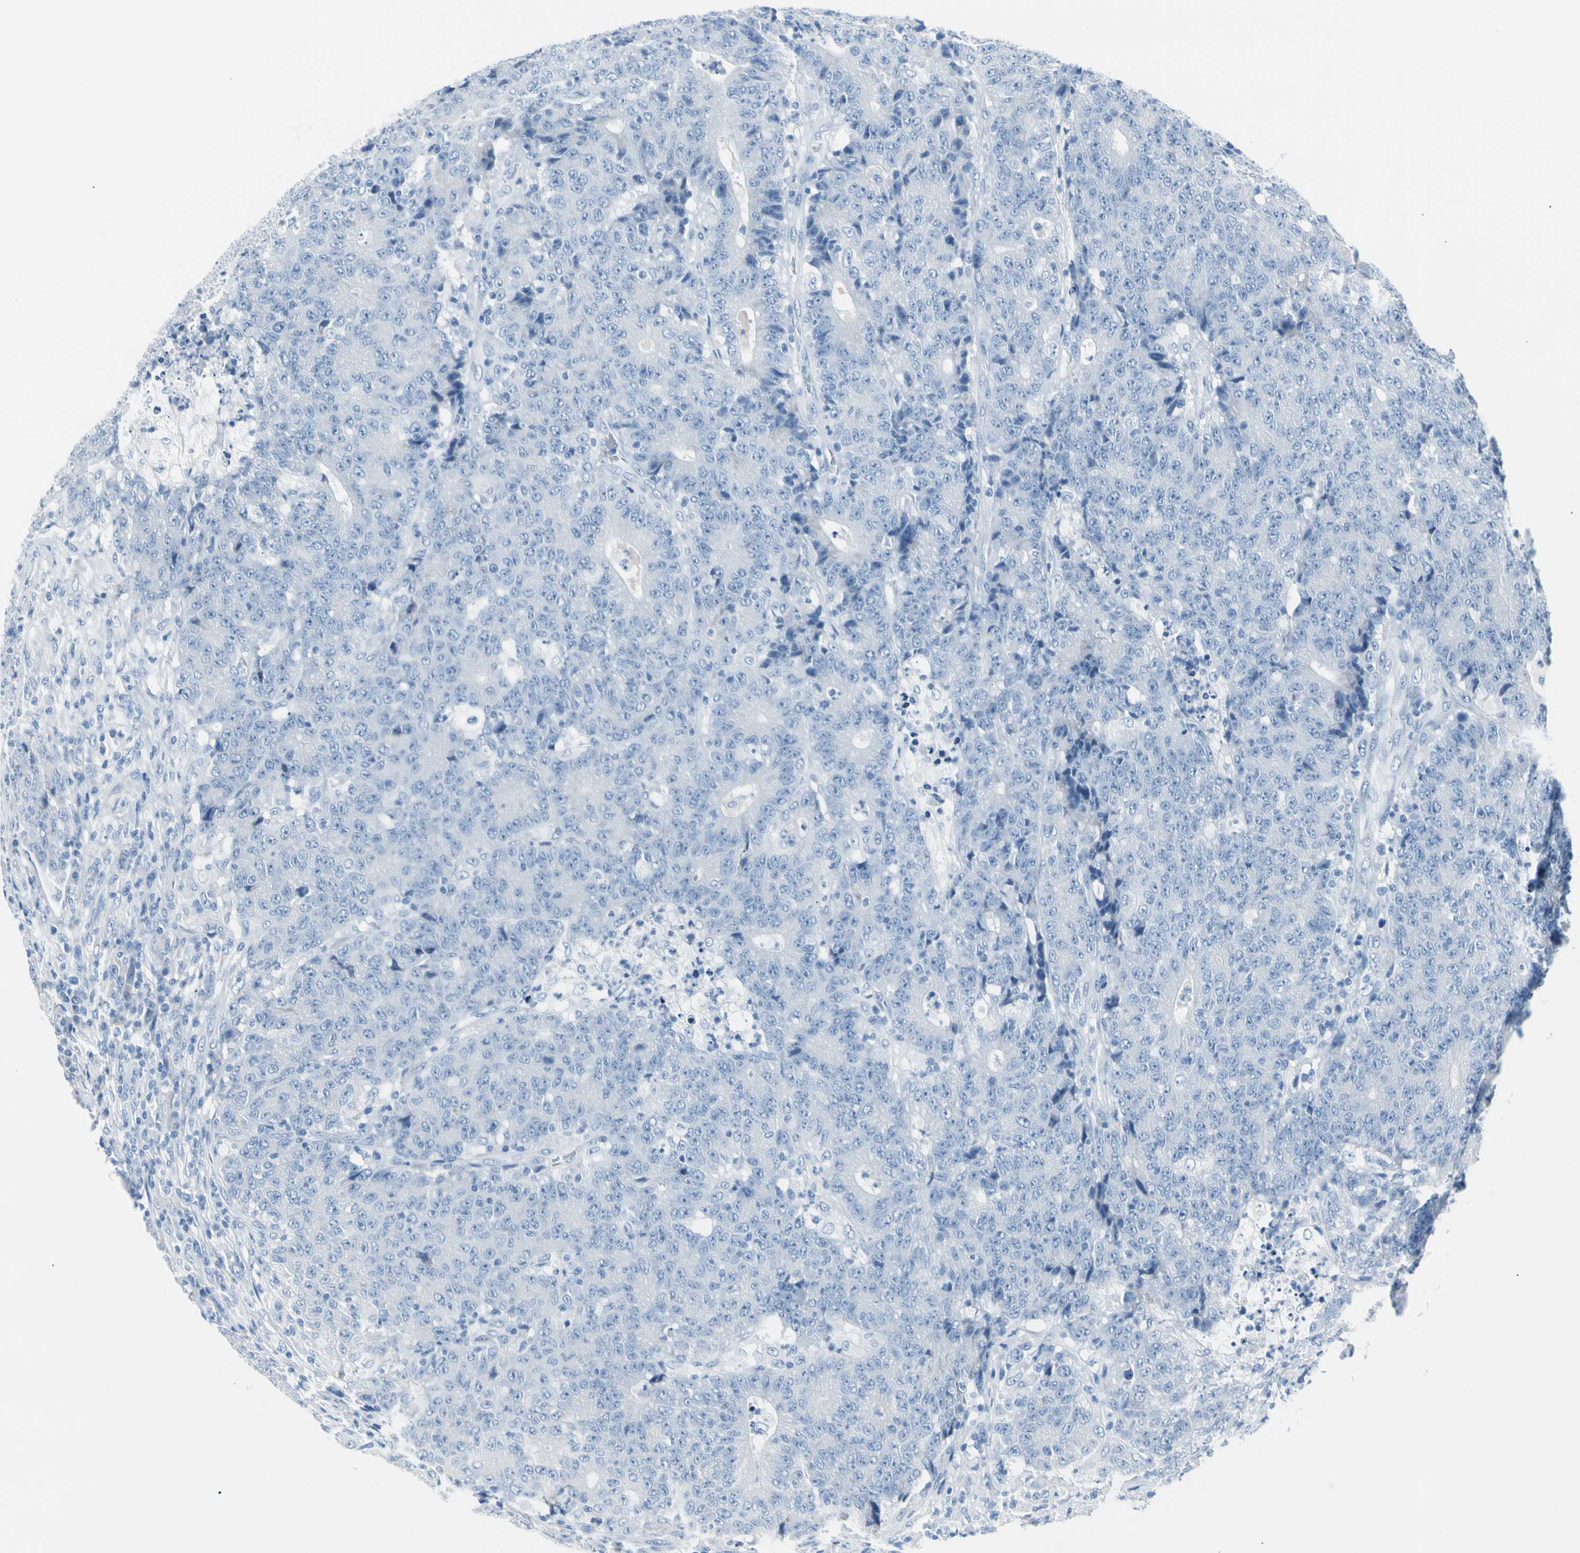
{"staining": {"intensity": "negative", "quantity": "none", "location": "none"}, "tissue": "colorectal cancer", "cell_type": "Tumor cells", "image_type": "cancer", "snomed": [{"axis": "morphology", "description": "Normal tissue, NOS"}, {"axis": "morphology", "description": "Adenocarcinoma, NOS"}, {"axis": "topography", "description": "Colon"}], "caption": "Tumor cells show no significant protein staining in colorectal cancer (adenocarcinoma).", "gene": "TPO", "patient": {"sex": "female", "age": 75}}